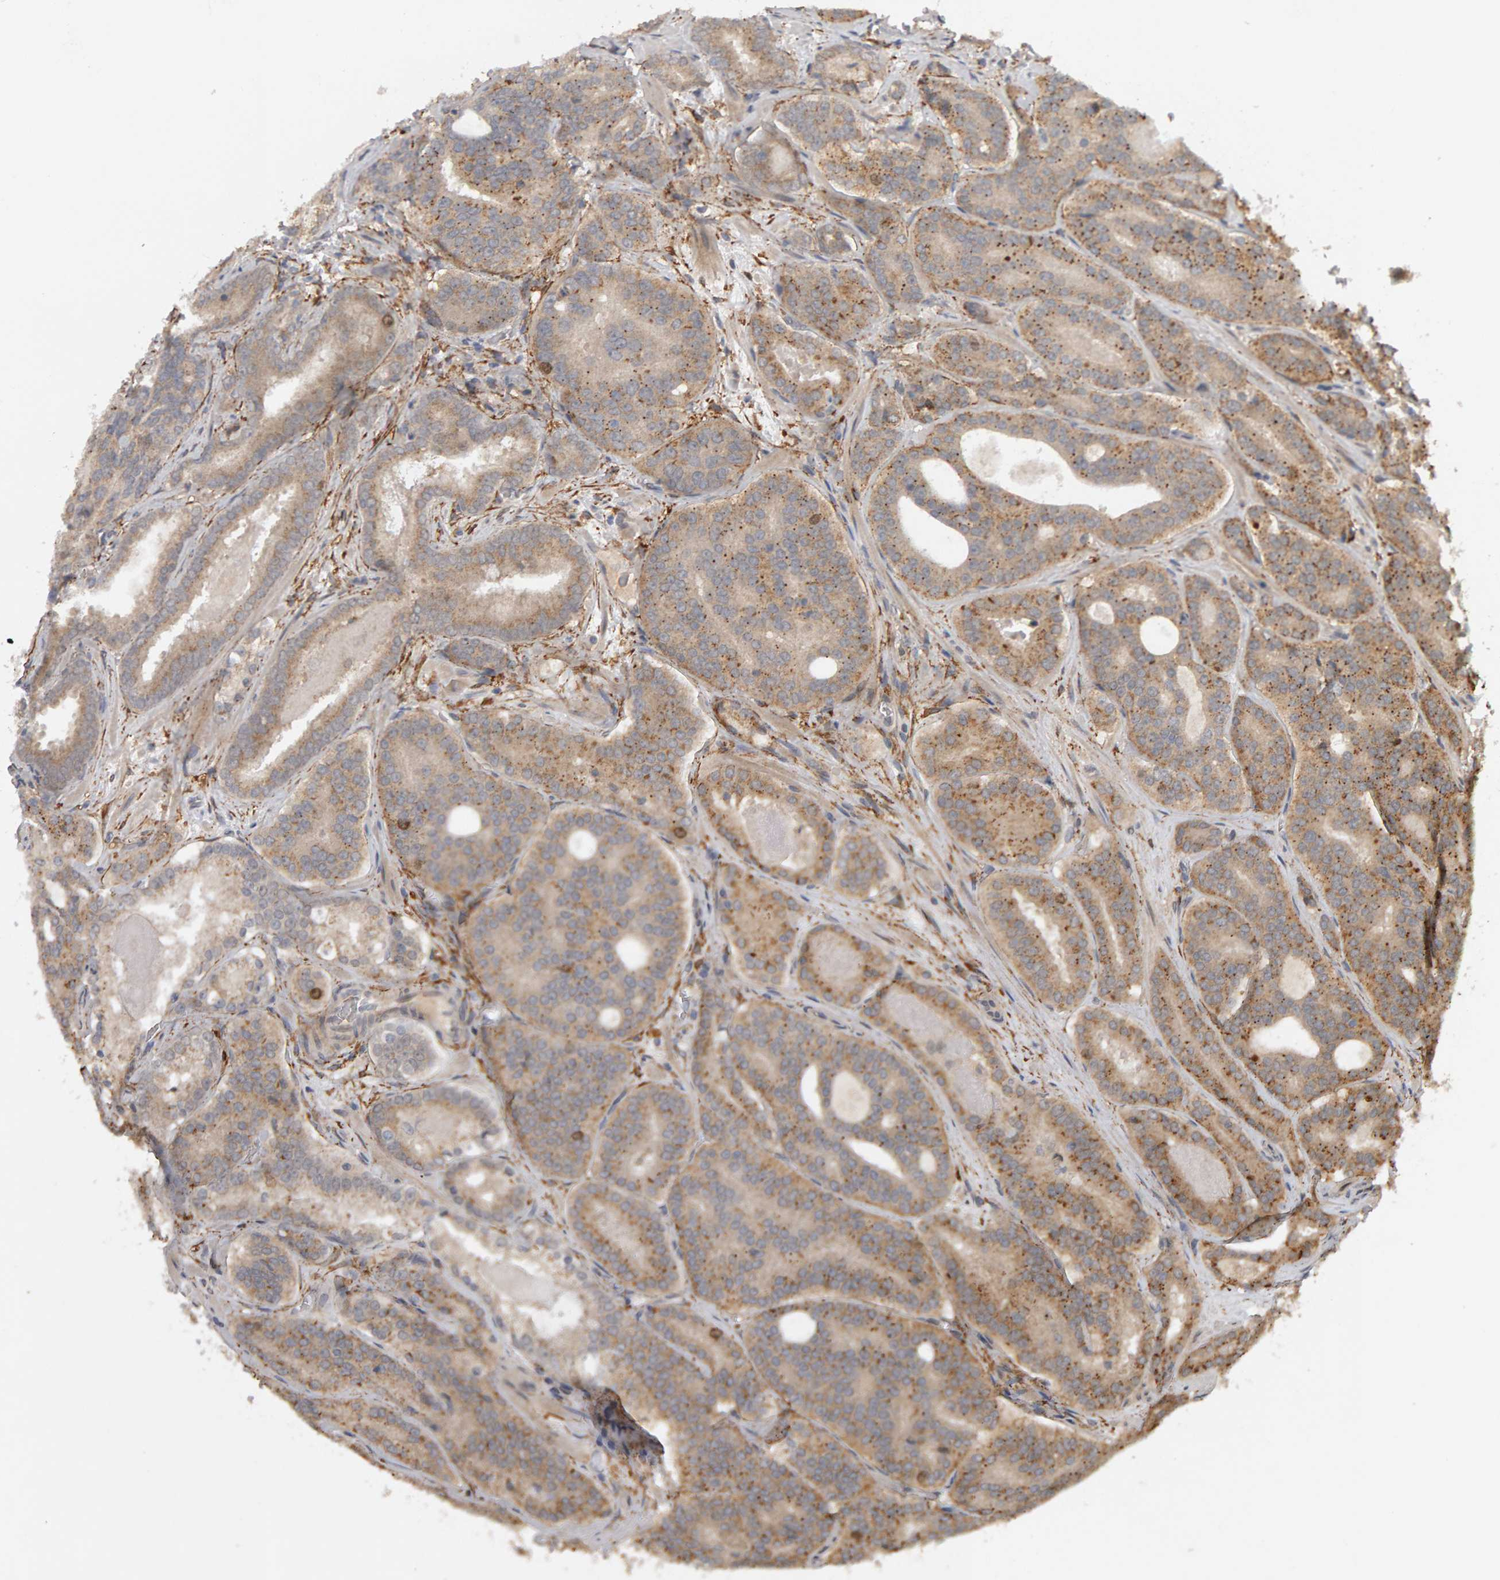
{"staining": {"intensity": "moderate", "quantity": ">75%", "location": "cytoplasmic/membranous"}, "tissue": "prostate cancer", "cell_type": "Tumor cells", "image_type": "cancer", "snomed": [{"axis": "morphology", "description": "Adenocarcinoma, High grade"}, {"axis": "topography", "description": "Prostate"}], "caption": "Immunohistochemistry micrograph of neoplastic tissue: human prostate cancer (adenocarcinoma (high-grade)) stained using IHC exhibits medium levels of moderate protein expression localized specifically in the cytoplasmic/membranous of tumor cells, appearing as a cytoplasmic/membranous brown color.", "gene": "CDCA5", "patient": {"sex": "male", "age": 60}}